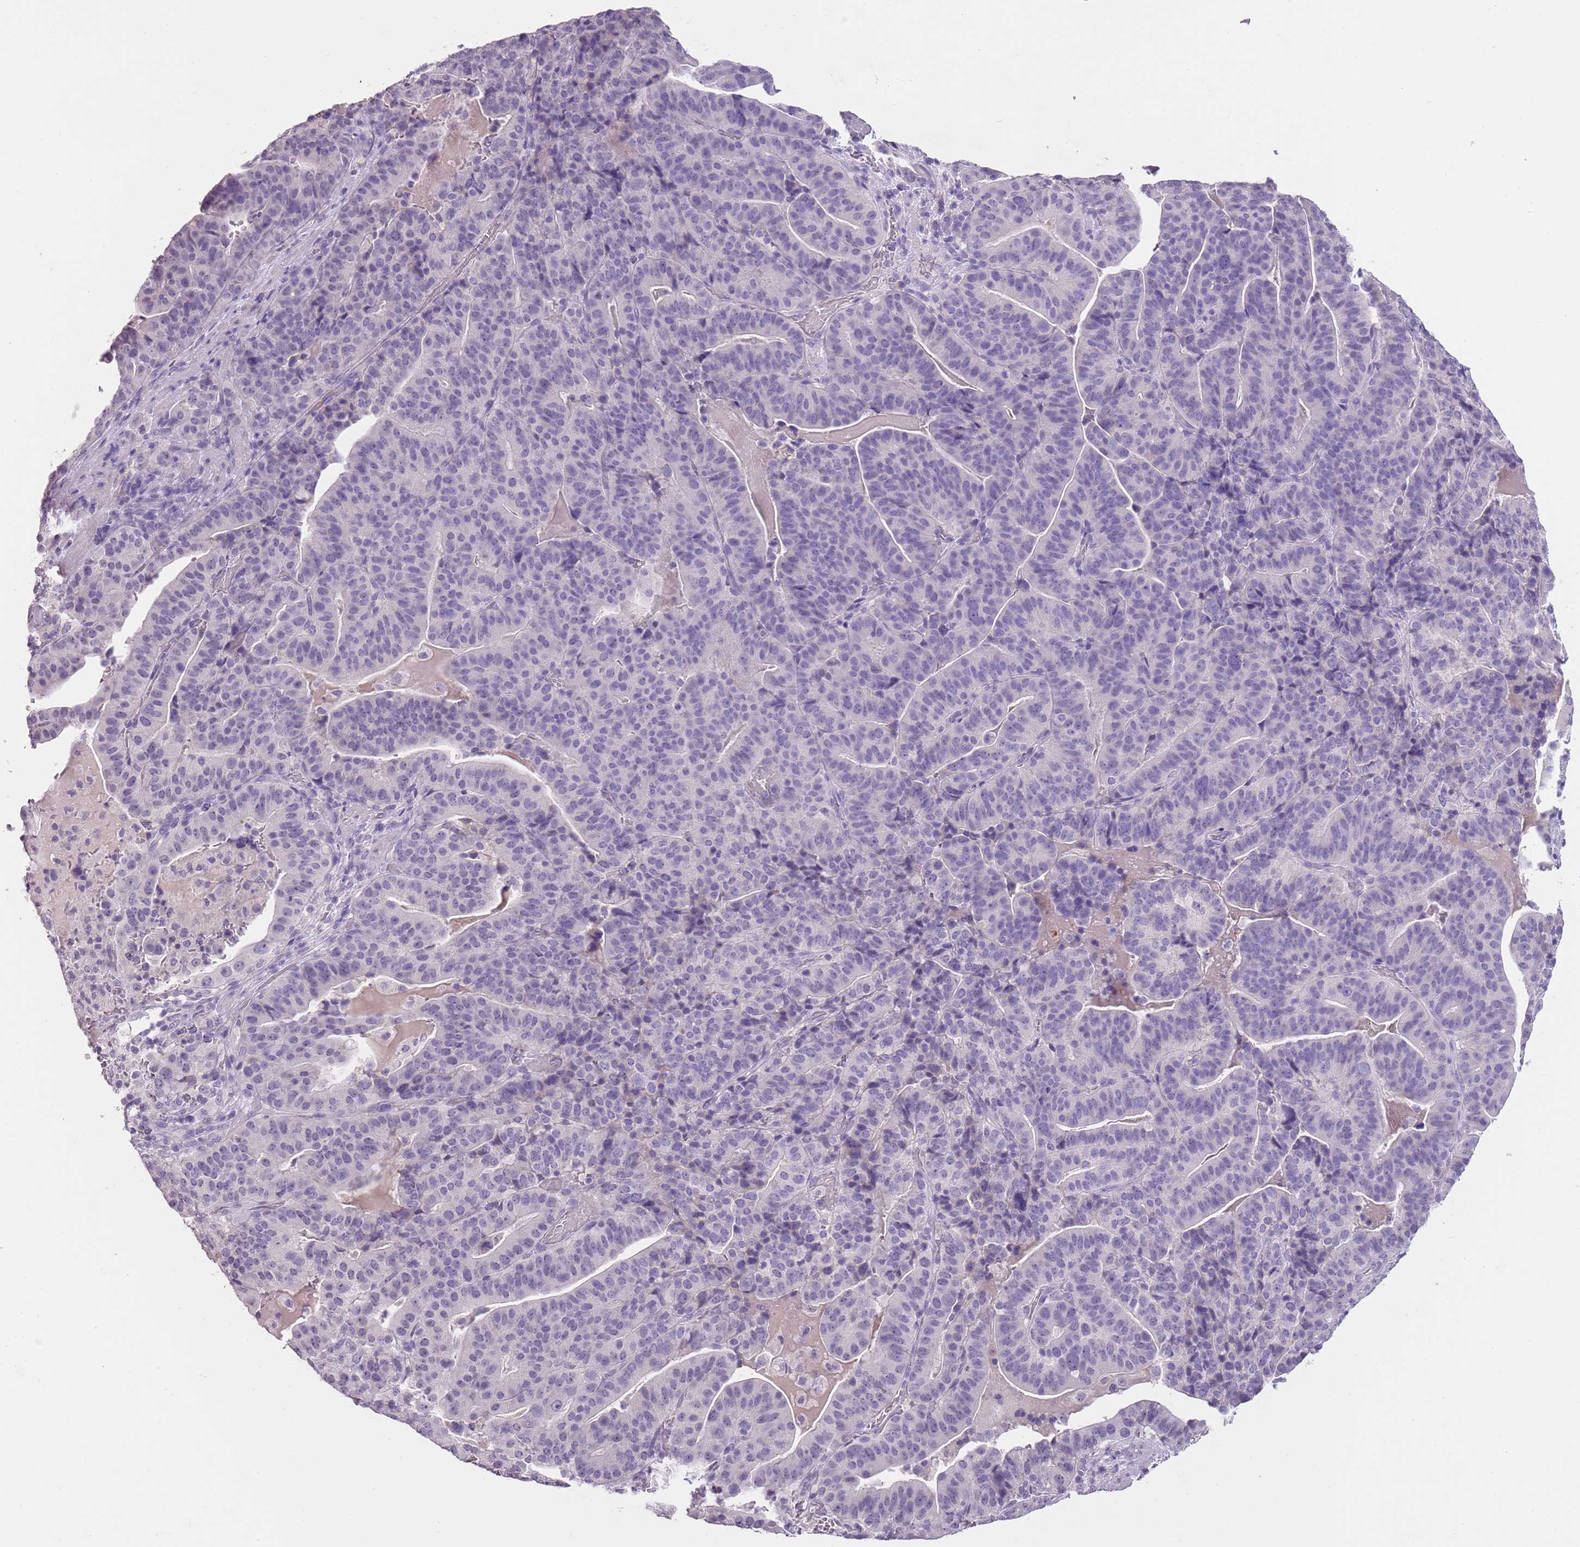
{"staining": {"intensity": "negative", "quantity": "none", "location": "none"}, "tissue": "stomach cancer", "cell_type": "Tumor cells", "image_type": "cancer", "snomed": [{"axis": "morphology", "description": "Adenocarcinoma, NOS"}, {"axis": "topography", "description": "Stomach"}], "caption": "Human stomach cancer stained for a protein using immunohistochemistry (IHC) shows no staining in tumor cells.", "gene": "SLC35E3", "patient": {"sex": "male", "age": 48}}